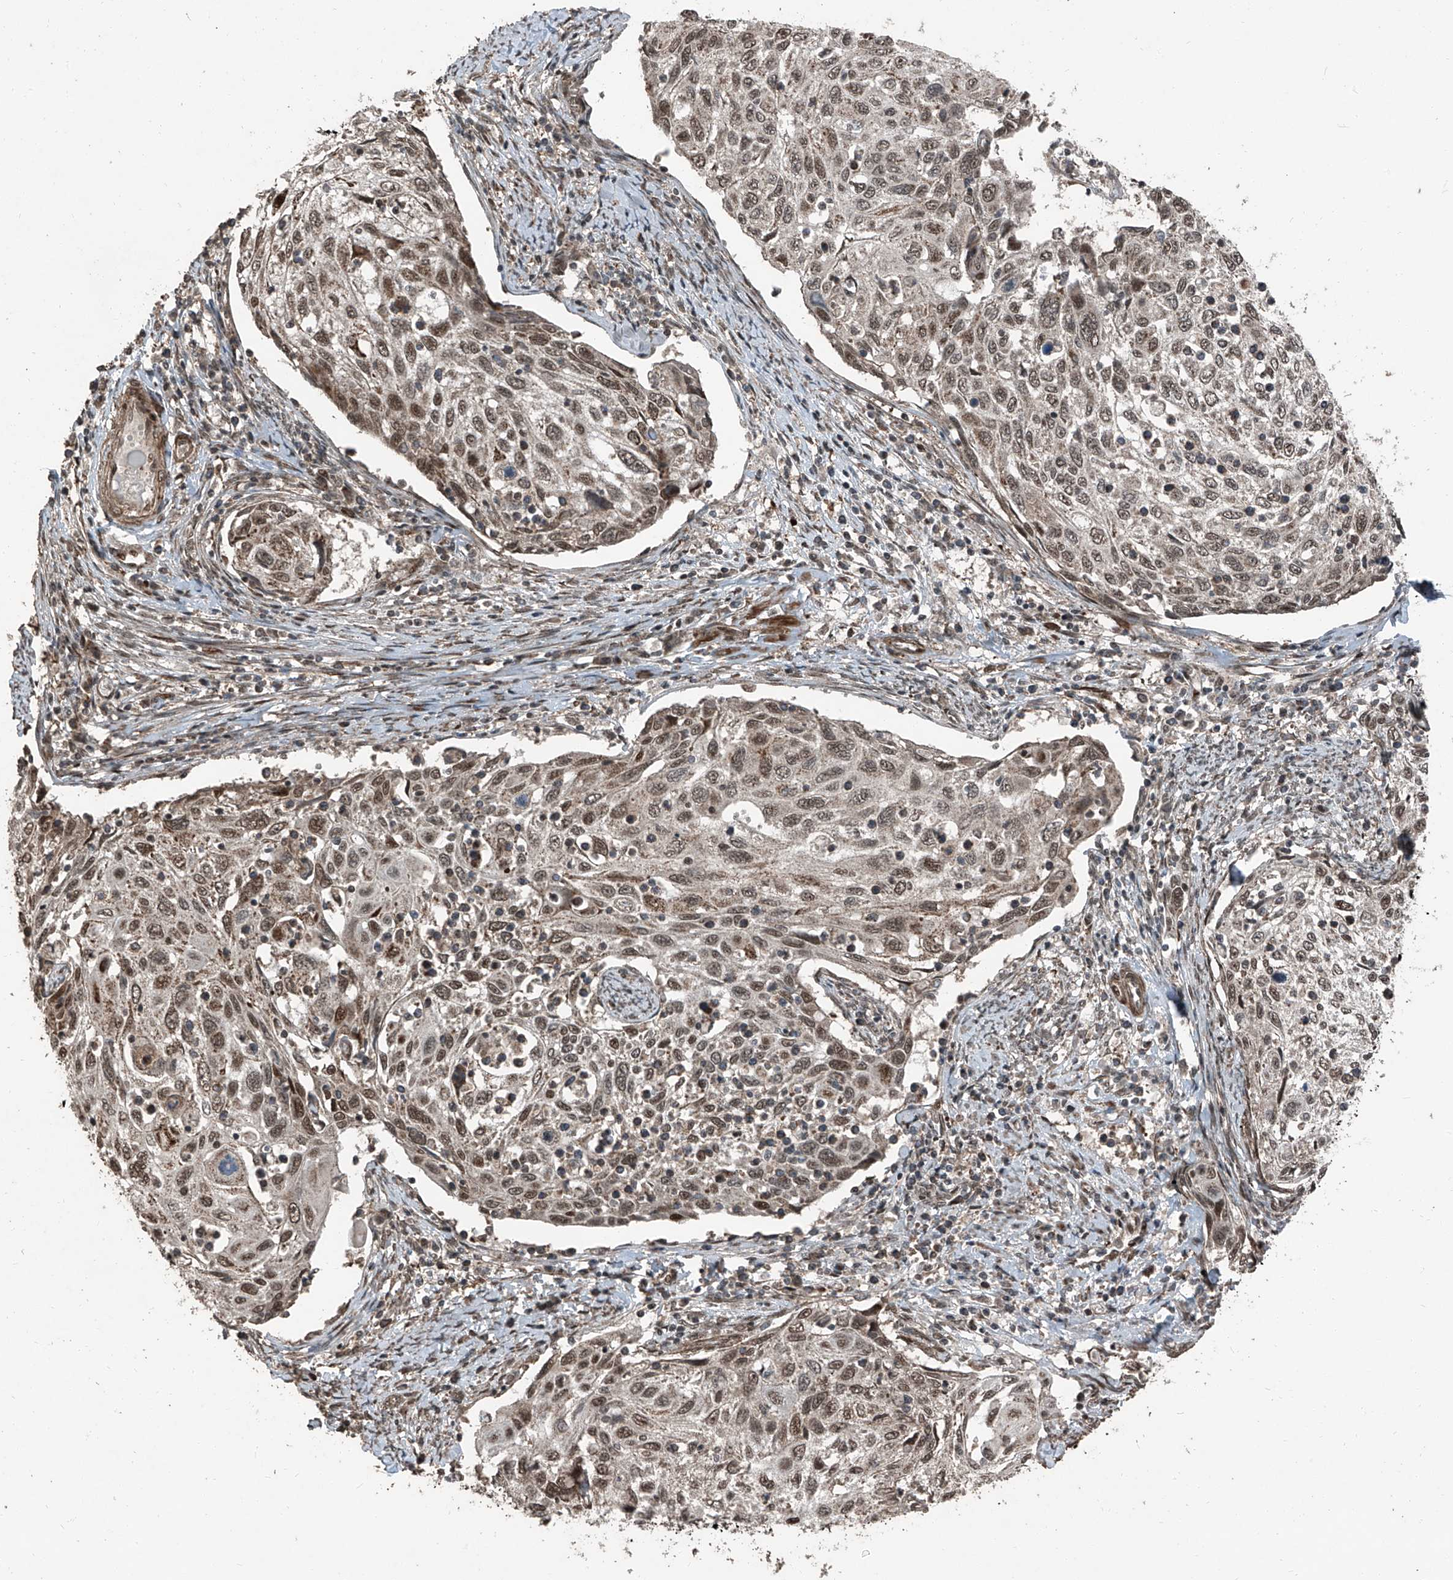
{"staining": {"intensity": "moderate", "quantity": ">75%", "location": "nuclear"}, "tissue": "cervical cancer", "cell_type": "Tumor cells", "image_type": "cancer", "snomed": [{"axis": "morphology", "description": "Squamous cell carcinoma, NOS"}, {"axis": "topography", "description": "Cervix"}], "caption": "Immunohistochemical staining of cervical cancer (squamous cell carcinoma) displays moderate nuclear protein positivity in about >75% of tumor cells.", "gene": "ZNF570", "patient": {"sex": "female", "age": 70}}